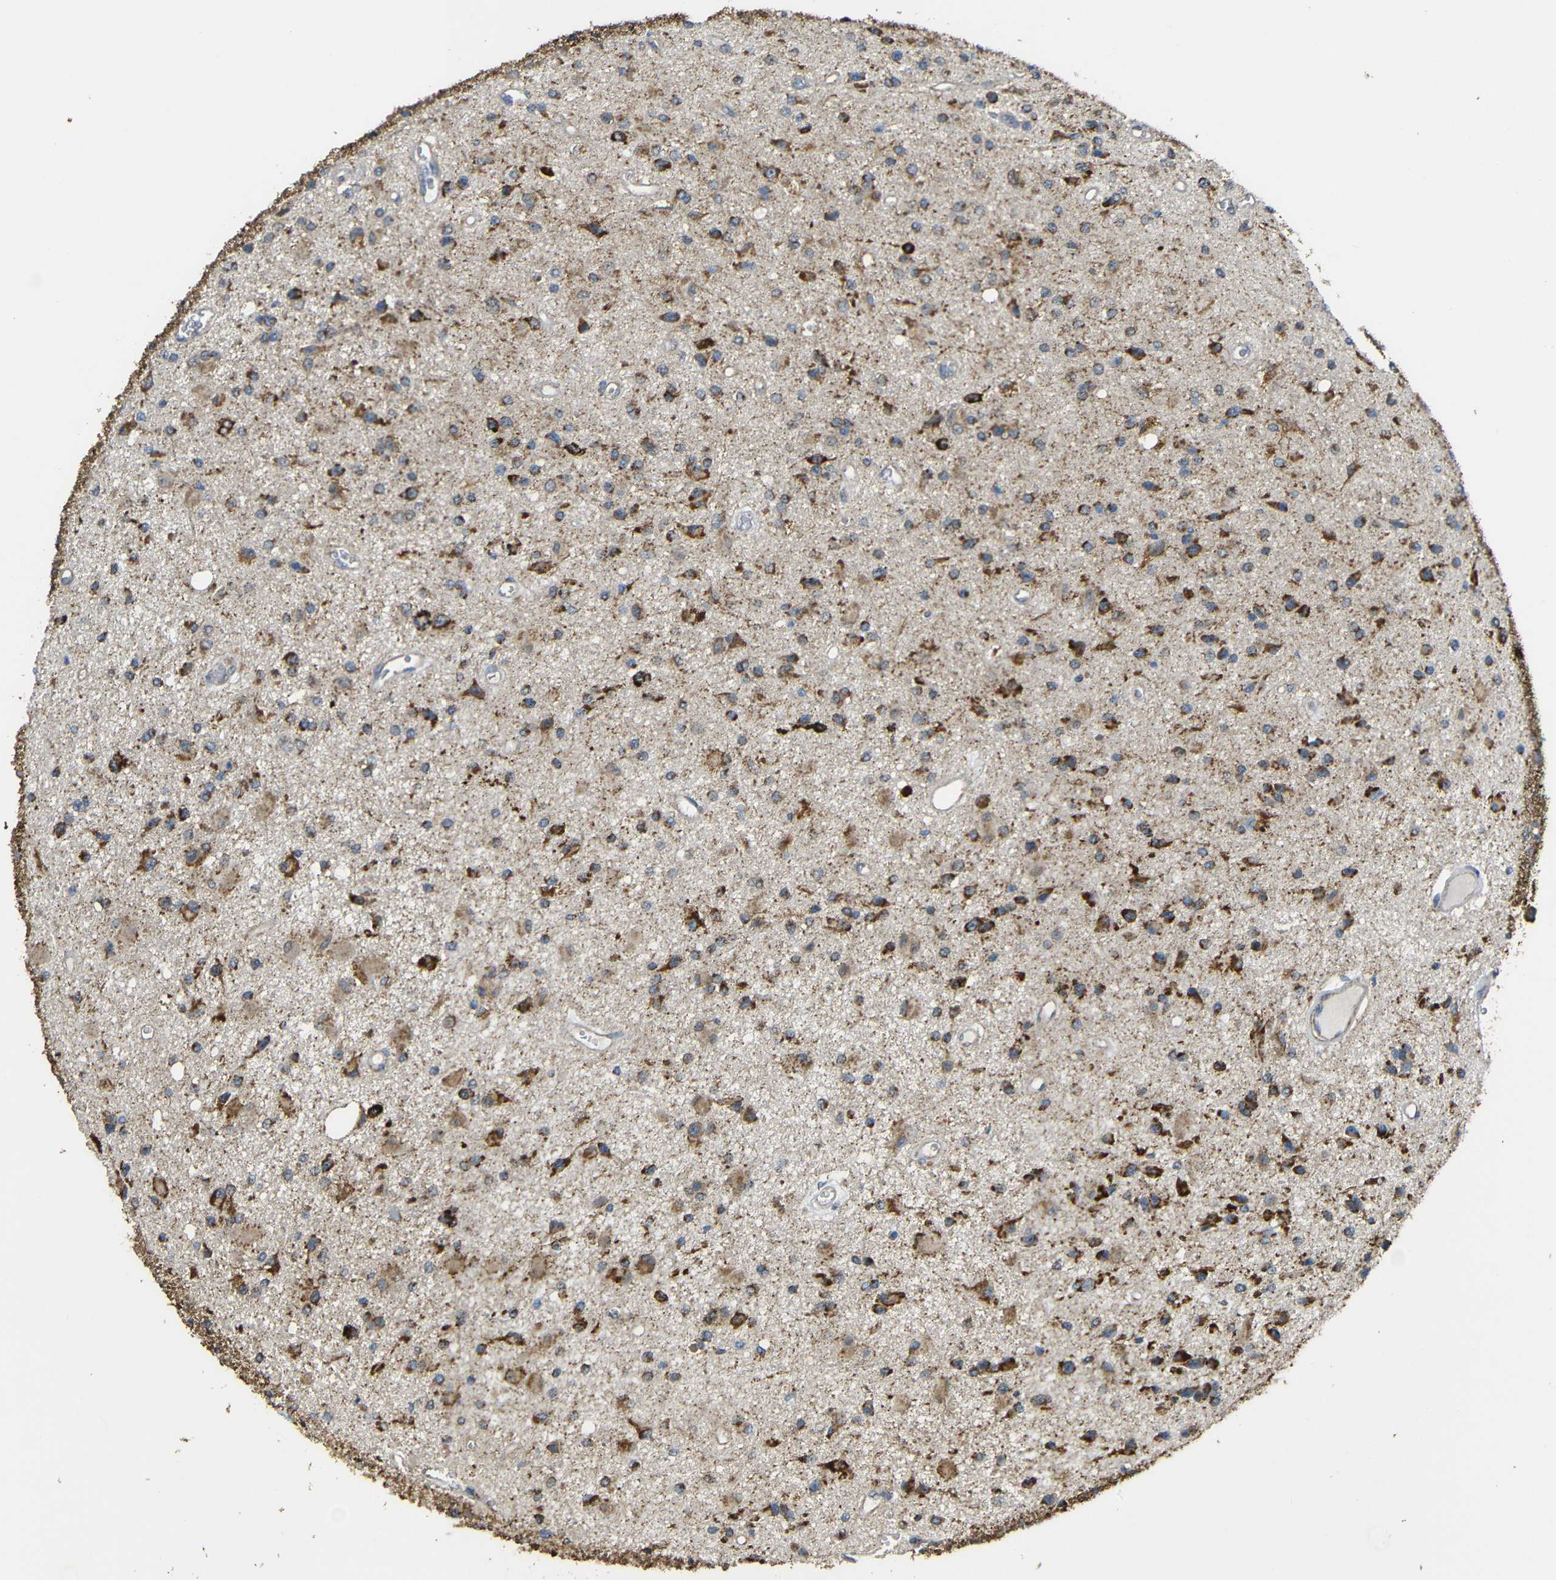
{"staining": {"intensity": "strong", "quantity": ">75%", "location": "cytoplasmic/membranous"}, "tissue": "glioma", "cell_type": "Tumor cells", "image_type": "cancer", "snomed": [{"axis": "morphology", "description": "Glioma, malignant, Low grade"}, {"axis": "topography", "description": "Brain"}], "caption": "A high amount of strong cytoplasmic/membranous expression is appreciated in about >75% of tumor cells in low-grade glioma (malignant) tissue. (DAB IHC with brightfield microscopy, high magnification).", "gene": "NR3C2", "patient": {"sex": "male", "age": 58}}